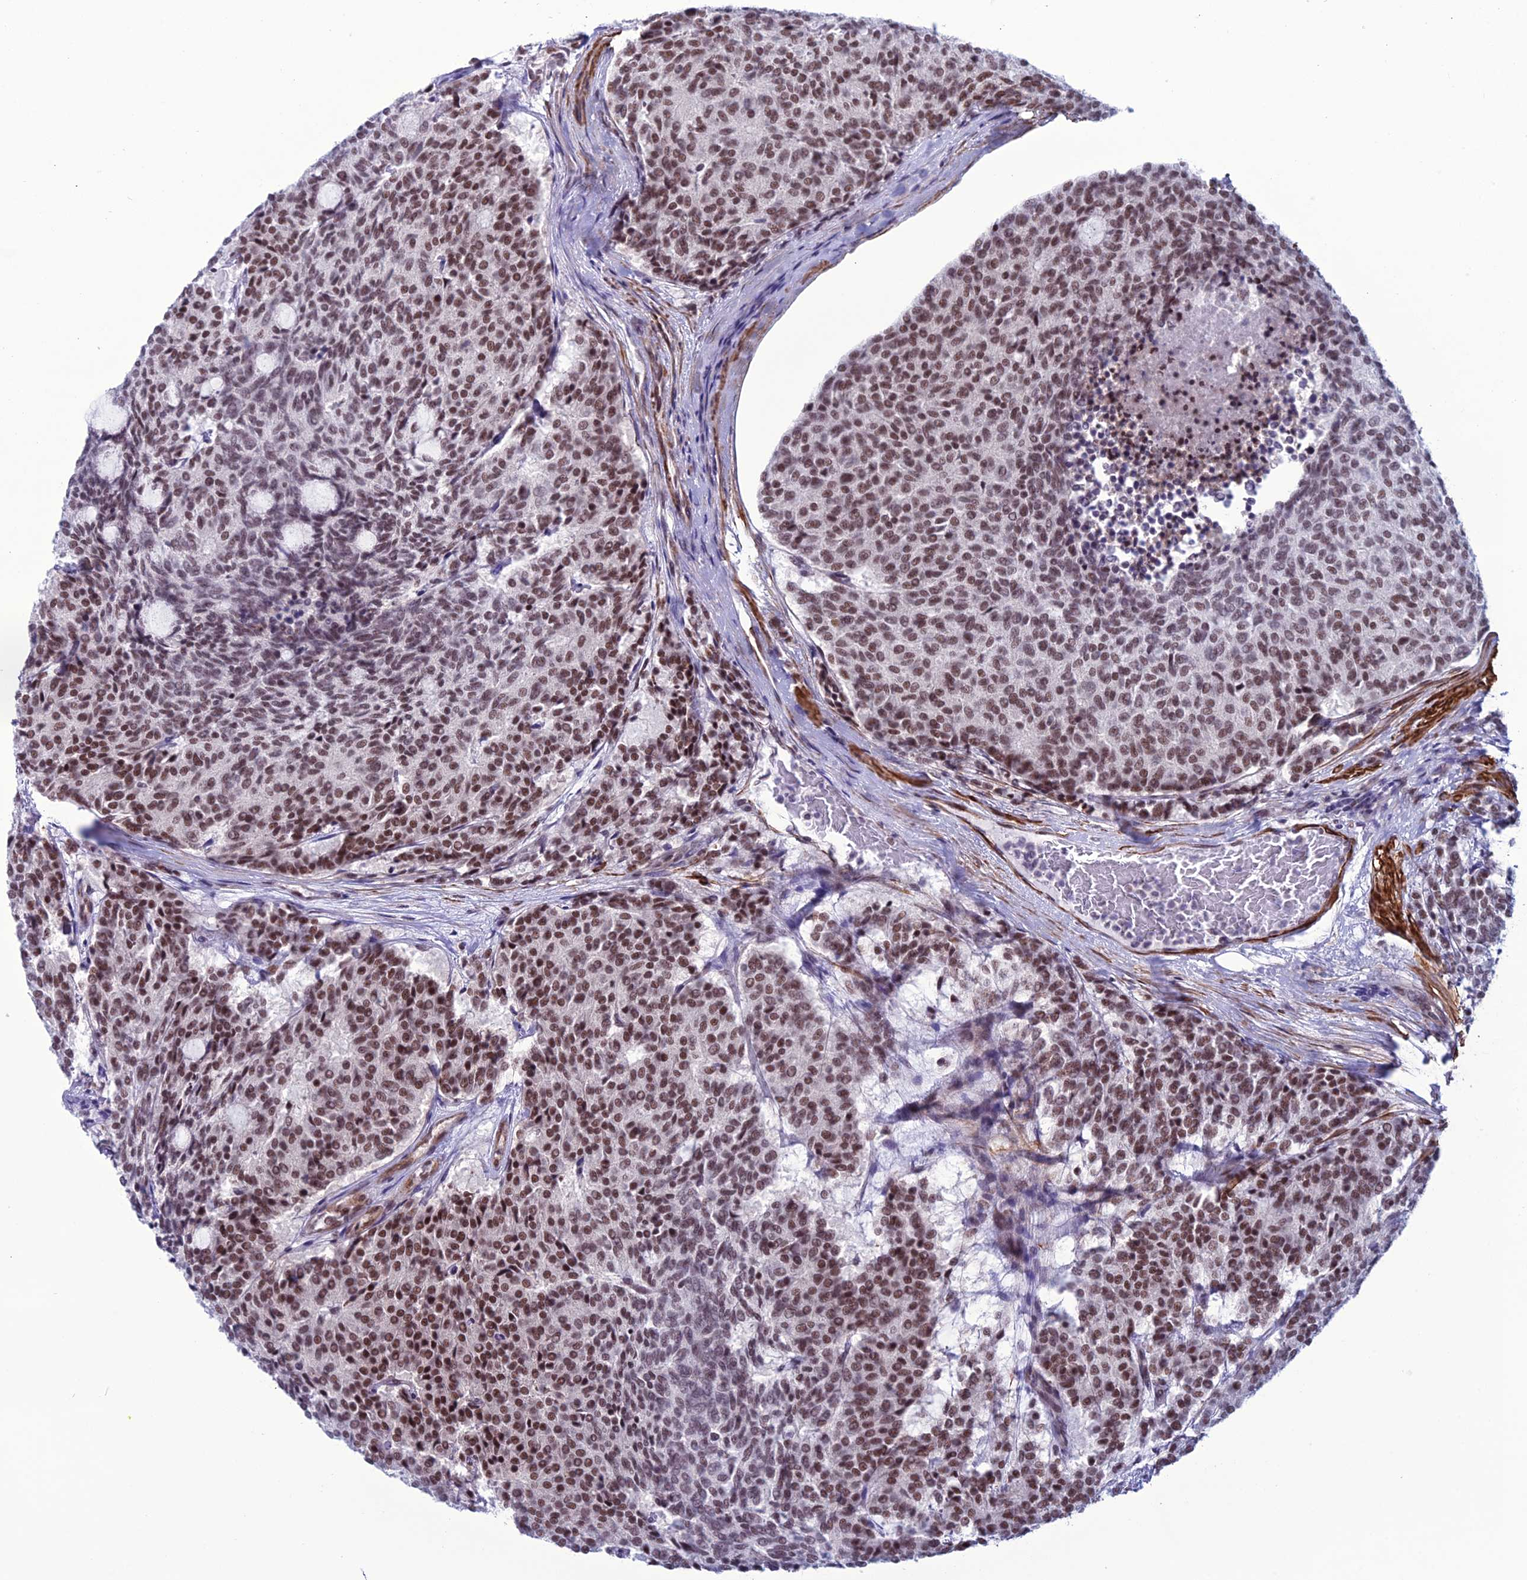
{"staining": {"intensity": "moderate", "quantity": ">75%", "location": "nuclear"}, "tissue": "carcinoid", "cell_type": "Tumor cells", "image_type": "cancer", "snomed": [{"axis": "morphology", "description": "Carcinoid, malignant, NOS"}, {"axis": "topography", "description": "Pancreas"}], "caption": "A medium amount of moderate nuclear staining is seen in about >75% of tumor cells in carcinoid (malignant) tissue.", "gene": "U2AF1", "patient": {"sex": "female", "age": 54}}